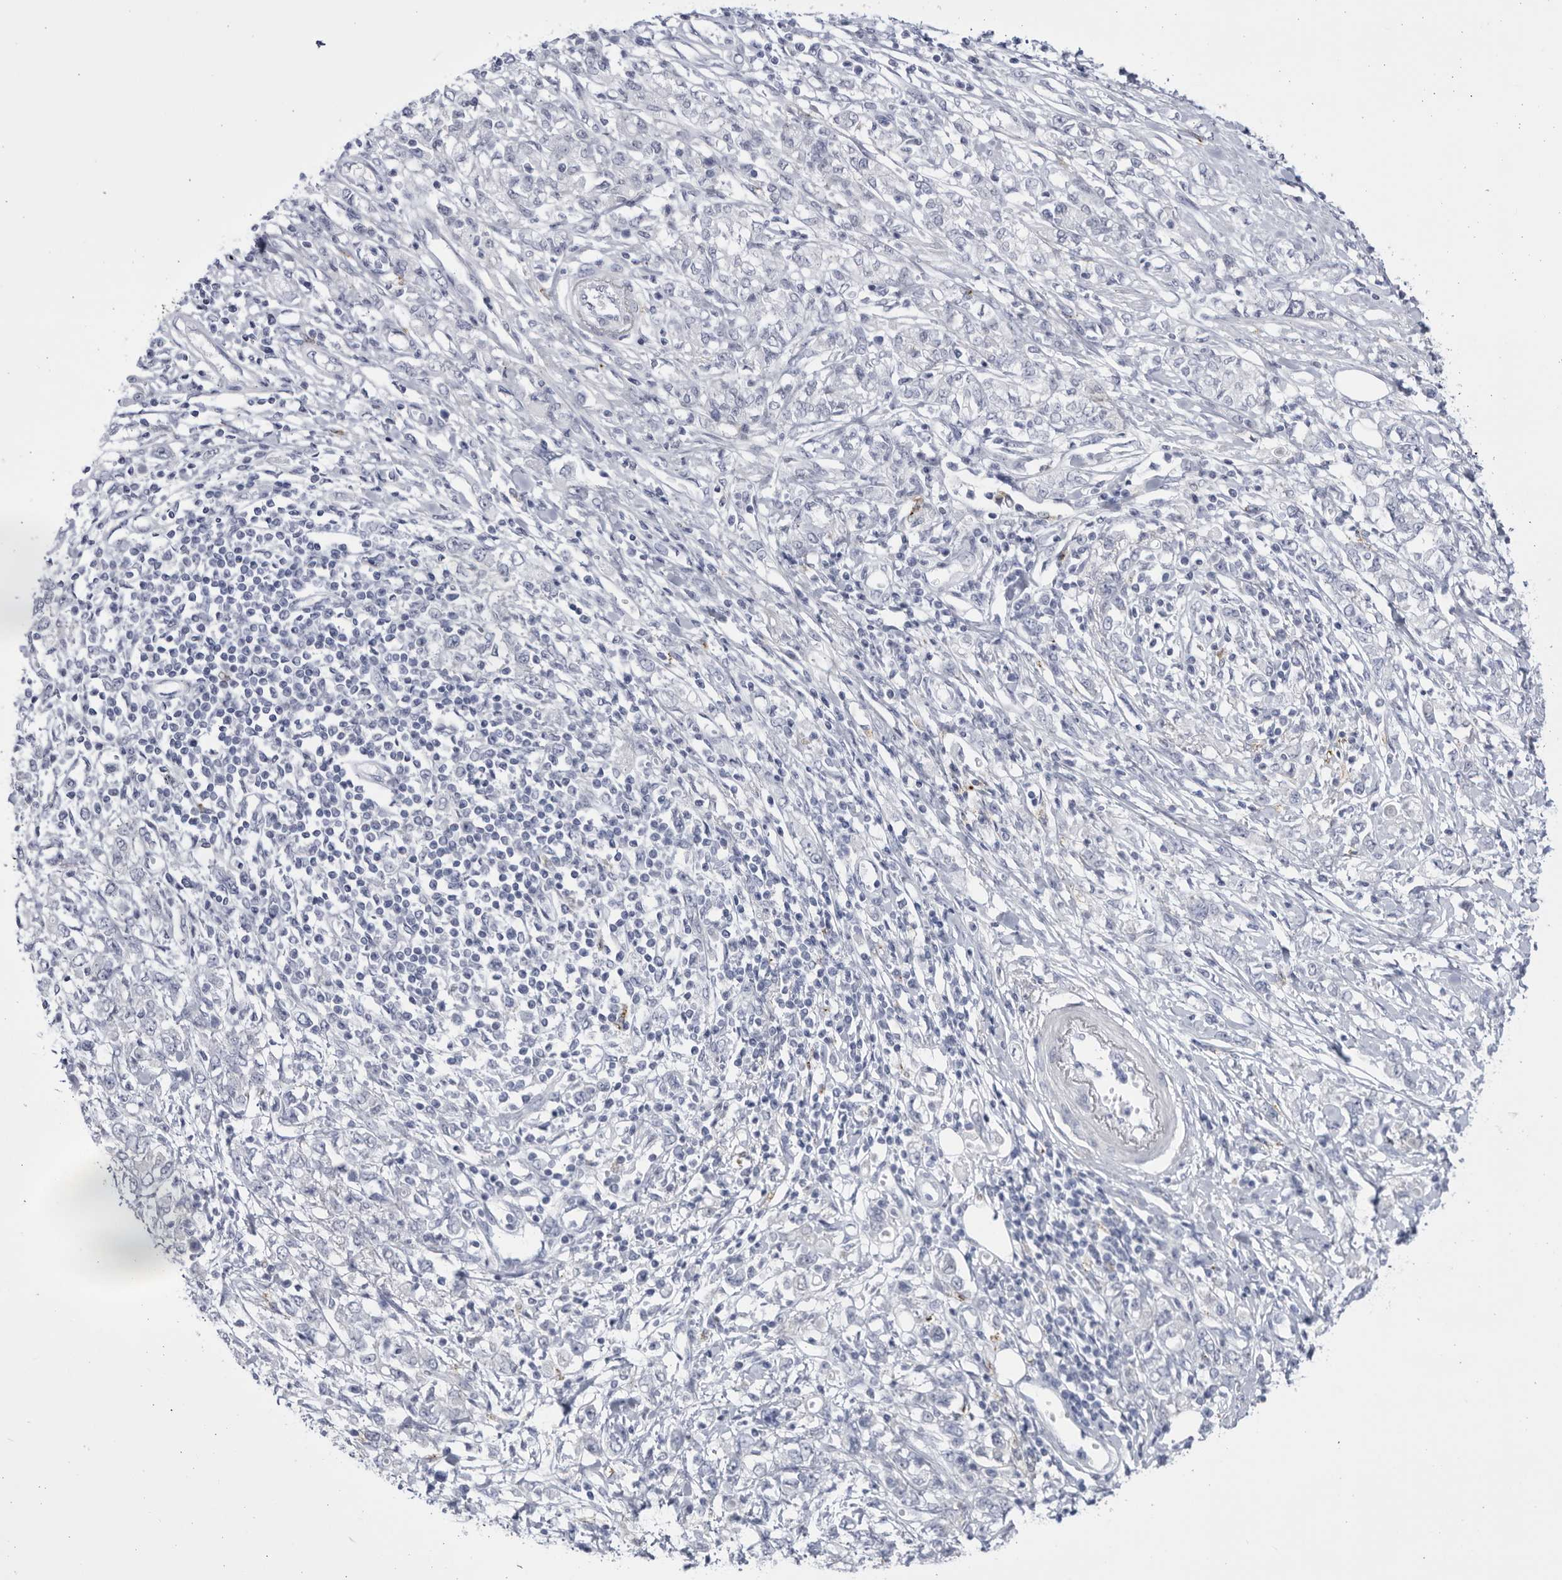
{"staining": {"intensity": "negative", "quantity": "none", "location": "none"}, "tissue": "stomach cancer", "cell_type": "Tumor cells", "image_type": "cancer", "snomed": [{"axis": "morphology", "description": "Adenocarcinoma, NOS"}, {"axis": "topography", "description": "Stomach"}], "caption": "This is an IHC histopathology image of human stomach cancer. There is no expression in tumor cells.", "gene": "CCDC181", "patient": {"sex": "female", "age": 76}}